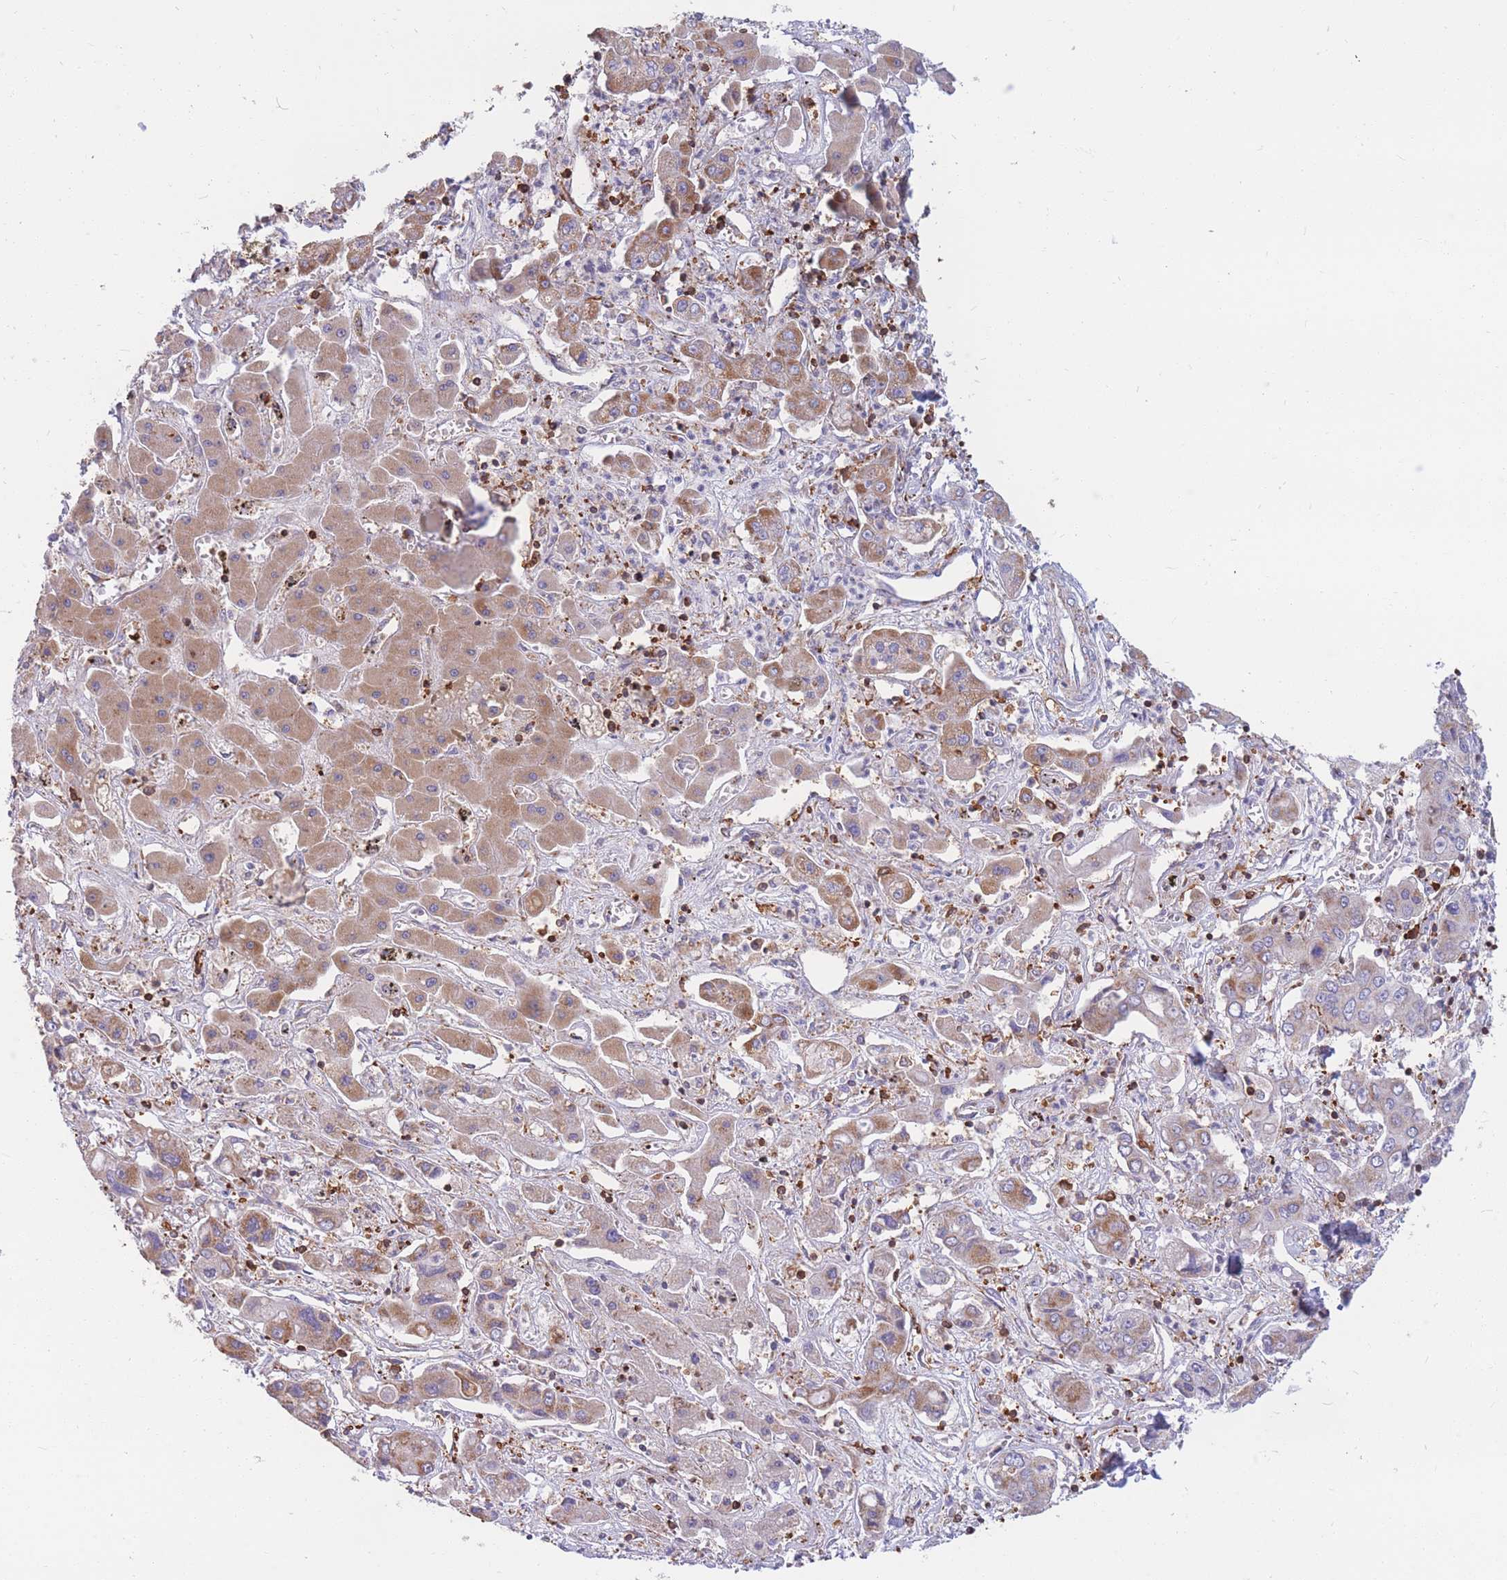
{"staining": {"intensity": "moderate", "quantity": "25%-75%", "location": "cytoplasmic/membranous"}, "tissue": "liver cancer", "cell_type": "Tumor cells", "image_type": "cancer", "snomed": [{"axis": "morphology", "description": "Cholangiocarcinoma"}, {"axis": "topography", "description": "Liver"}], "caption": "A micrograph of human liver cancer (cholangiocarcinoma) stained for a protein exhibits moderate cytoplasmic/membranous brown staining in tumor cells.", "gene": "MRPL54", "patient": {"sex": "male", "age": 67}}